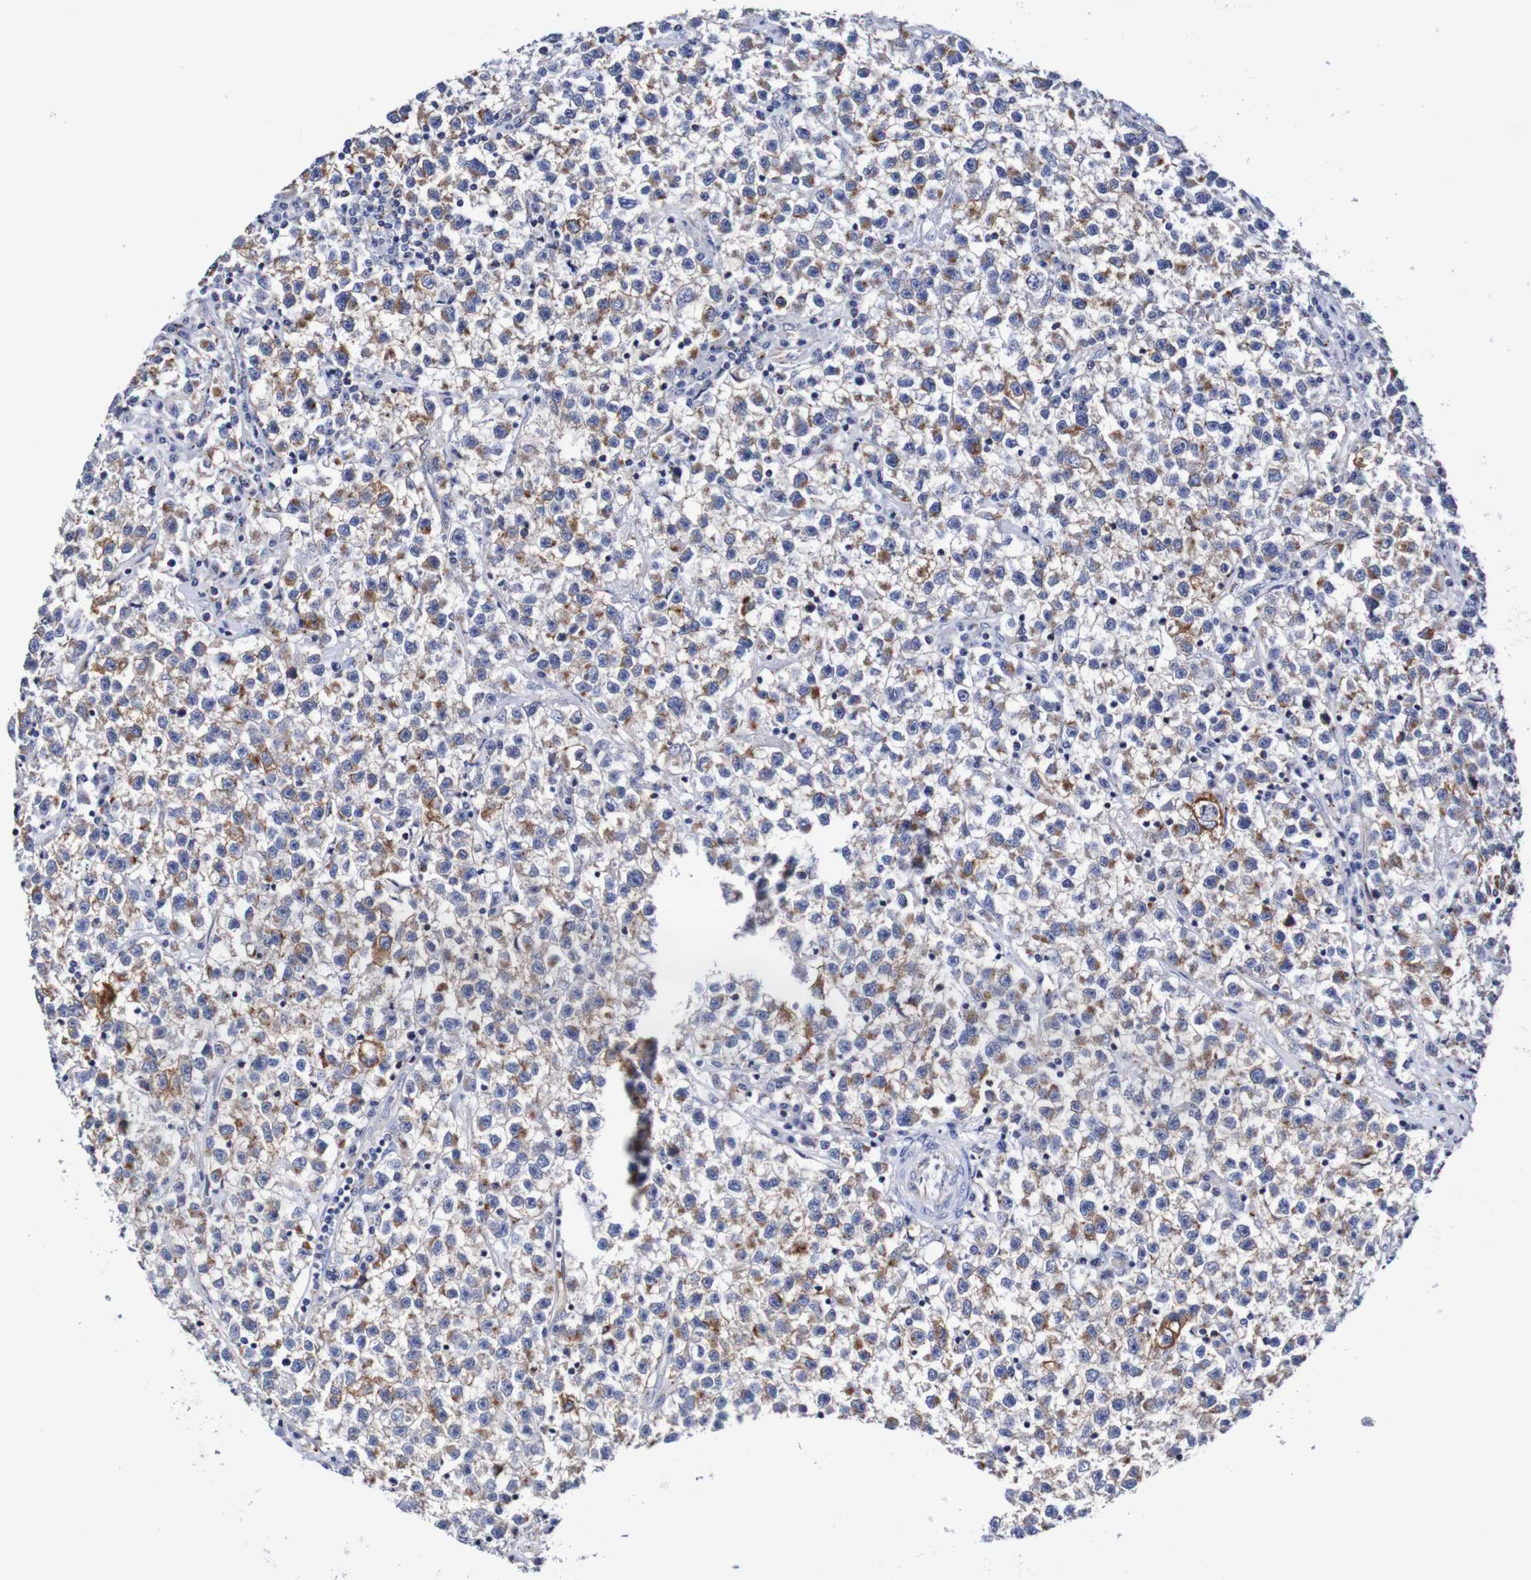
{"staining": {"intensity": "moderate", "quantity": "25%-75%", "location": "cytoplasmic/membranous"}, "tissue": "testis cancer", "cell_type": "Tumor cells", "image_type": "cancer", "snomed": [{"axis": "morphology", "description": "Seminoma, NOS"}, {"axis": "topography", "description": "Testis"}], "caption": "This is an image of IHC staining of testis cancer (seminoma), which shows moderate expression in the cytoplasmic/membranous of tumor cells.", "gene": "SEZ6", "patient": {"sex": "male", "age": 22}}